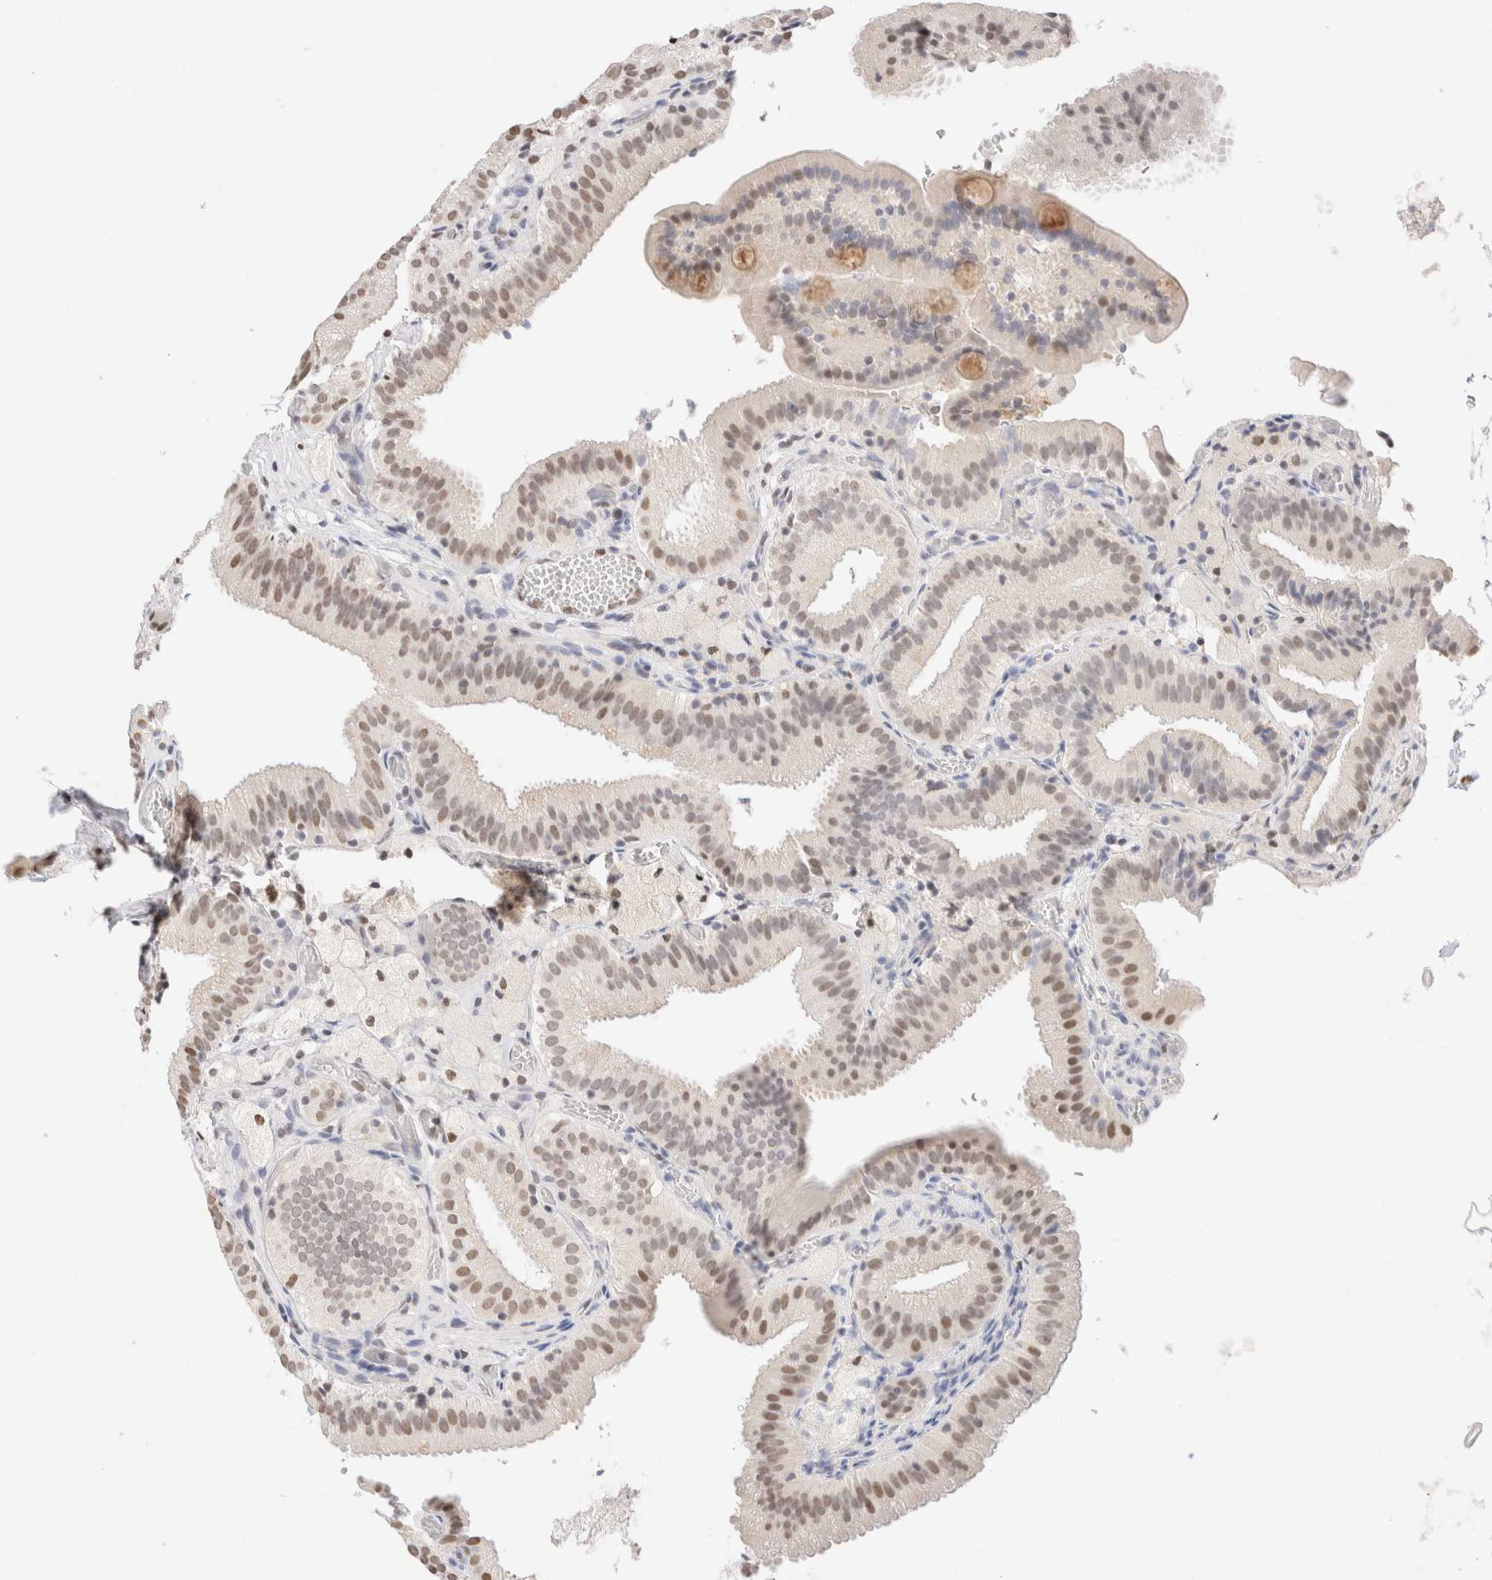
{"staining": {"intensity": "moderate", "quantity": ">75%", "location": "nuclear"}, "tissue": "gallbladder", "cell_type": "Glandular cells", "image_type": "normal", "snomed": [{"axis": "morphology", "description": "Normal tissue, NOS"}, {"axis": "topography", "description": "Gallbladder"}], "caption": "Protein analysis of unremarkable gallbladder displays moderate nuclear positivity in about >75% of glandular cells. (IHC, brightfield microscopy, high magnification).", "gene": "SUPT3H", "patient": {"sex": "male", "age": 54}}